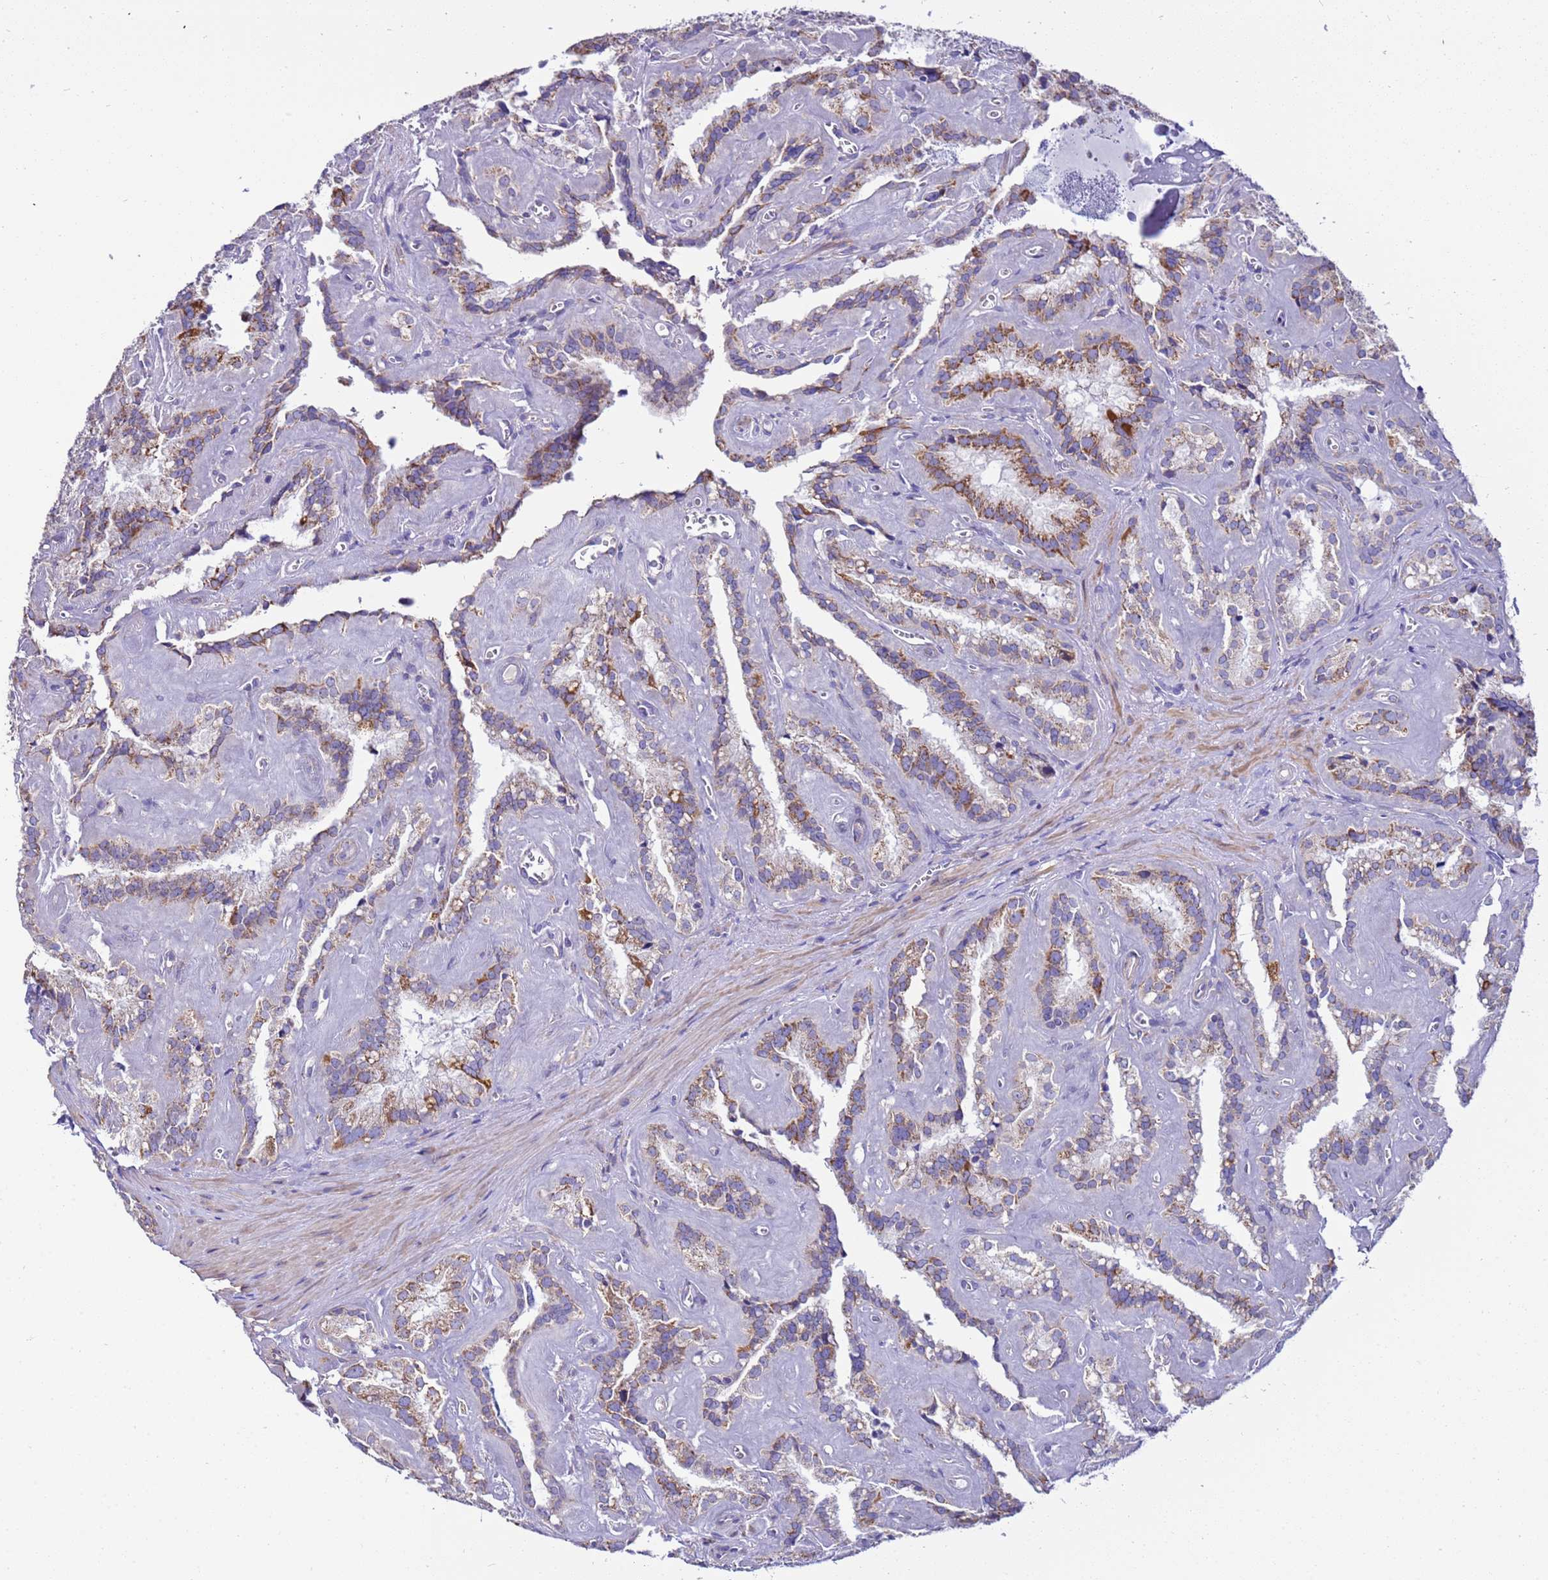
{"staining": {"intensity": "moderate", "quantity": "25%-75%", "location": "cytoplasmic/membranous"}, "tissue": "seminal vesicle", "cell_type": "Glandular cells", "image_type": "normal", "snomed": [{"axis": "morphology", "description": "Normal tissue, NOS"}, {"axis": "topography", "description": "Prostate"}, {"axis": "topography", "description": "Seminal veicle"}], "caption": "High-power microscopy captured an immunohistochemistry (IHC) histopathology image of normal seminal vesicle, revealing moderate cytoplasmic/membranous staining in about 25%-75% of glandular cells.", "gene": "RNF165", "patient": {"sex": "male", "age": 59}}